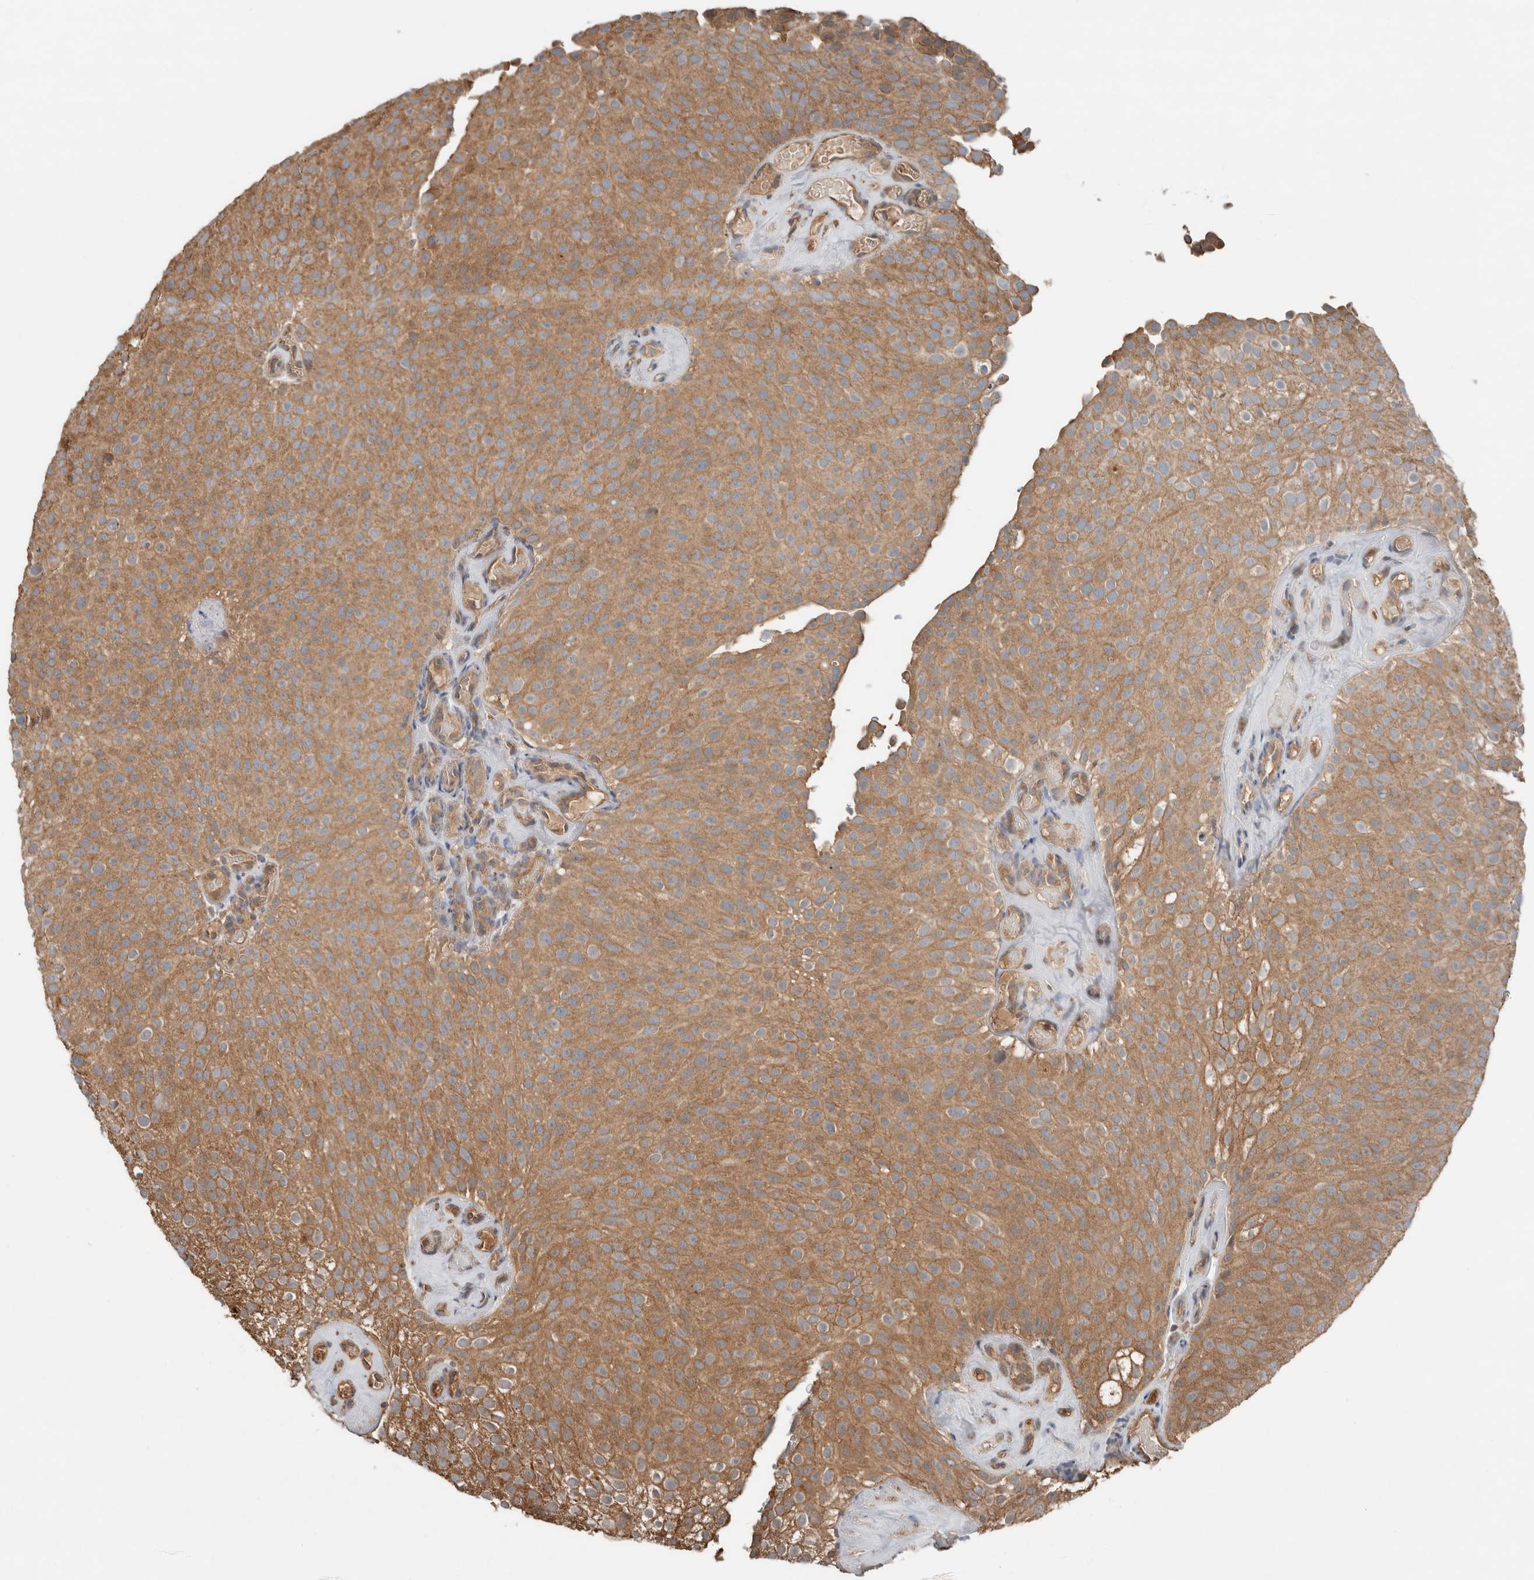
{"staining": {"intensity": "moderate", "quantity": ">75%", "location": "cytoplasmic/membranous"}, "tissue": "urothelial cancer", "cell_type": "Tumor cells", "image_type": "cancer", "snomed": [{"axis": "morphology", "description": "Urothelial carcinoma, Low grade"}, {"axis": "topography", "description": "Urinary bladder"}], "caption": "Immunohistochemical staining of human urothelial cancer reveals medium levels of moderate cytoplasmic/membranous expression in approximately >75% of tumor cells.", "gene": "KLK14", "patient": {"sex": "male", "age": 78}}